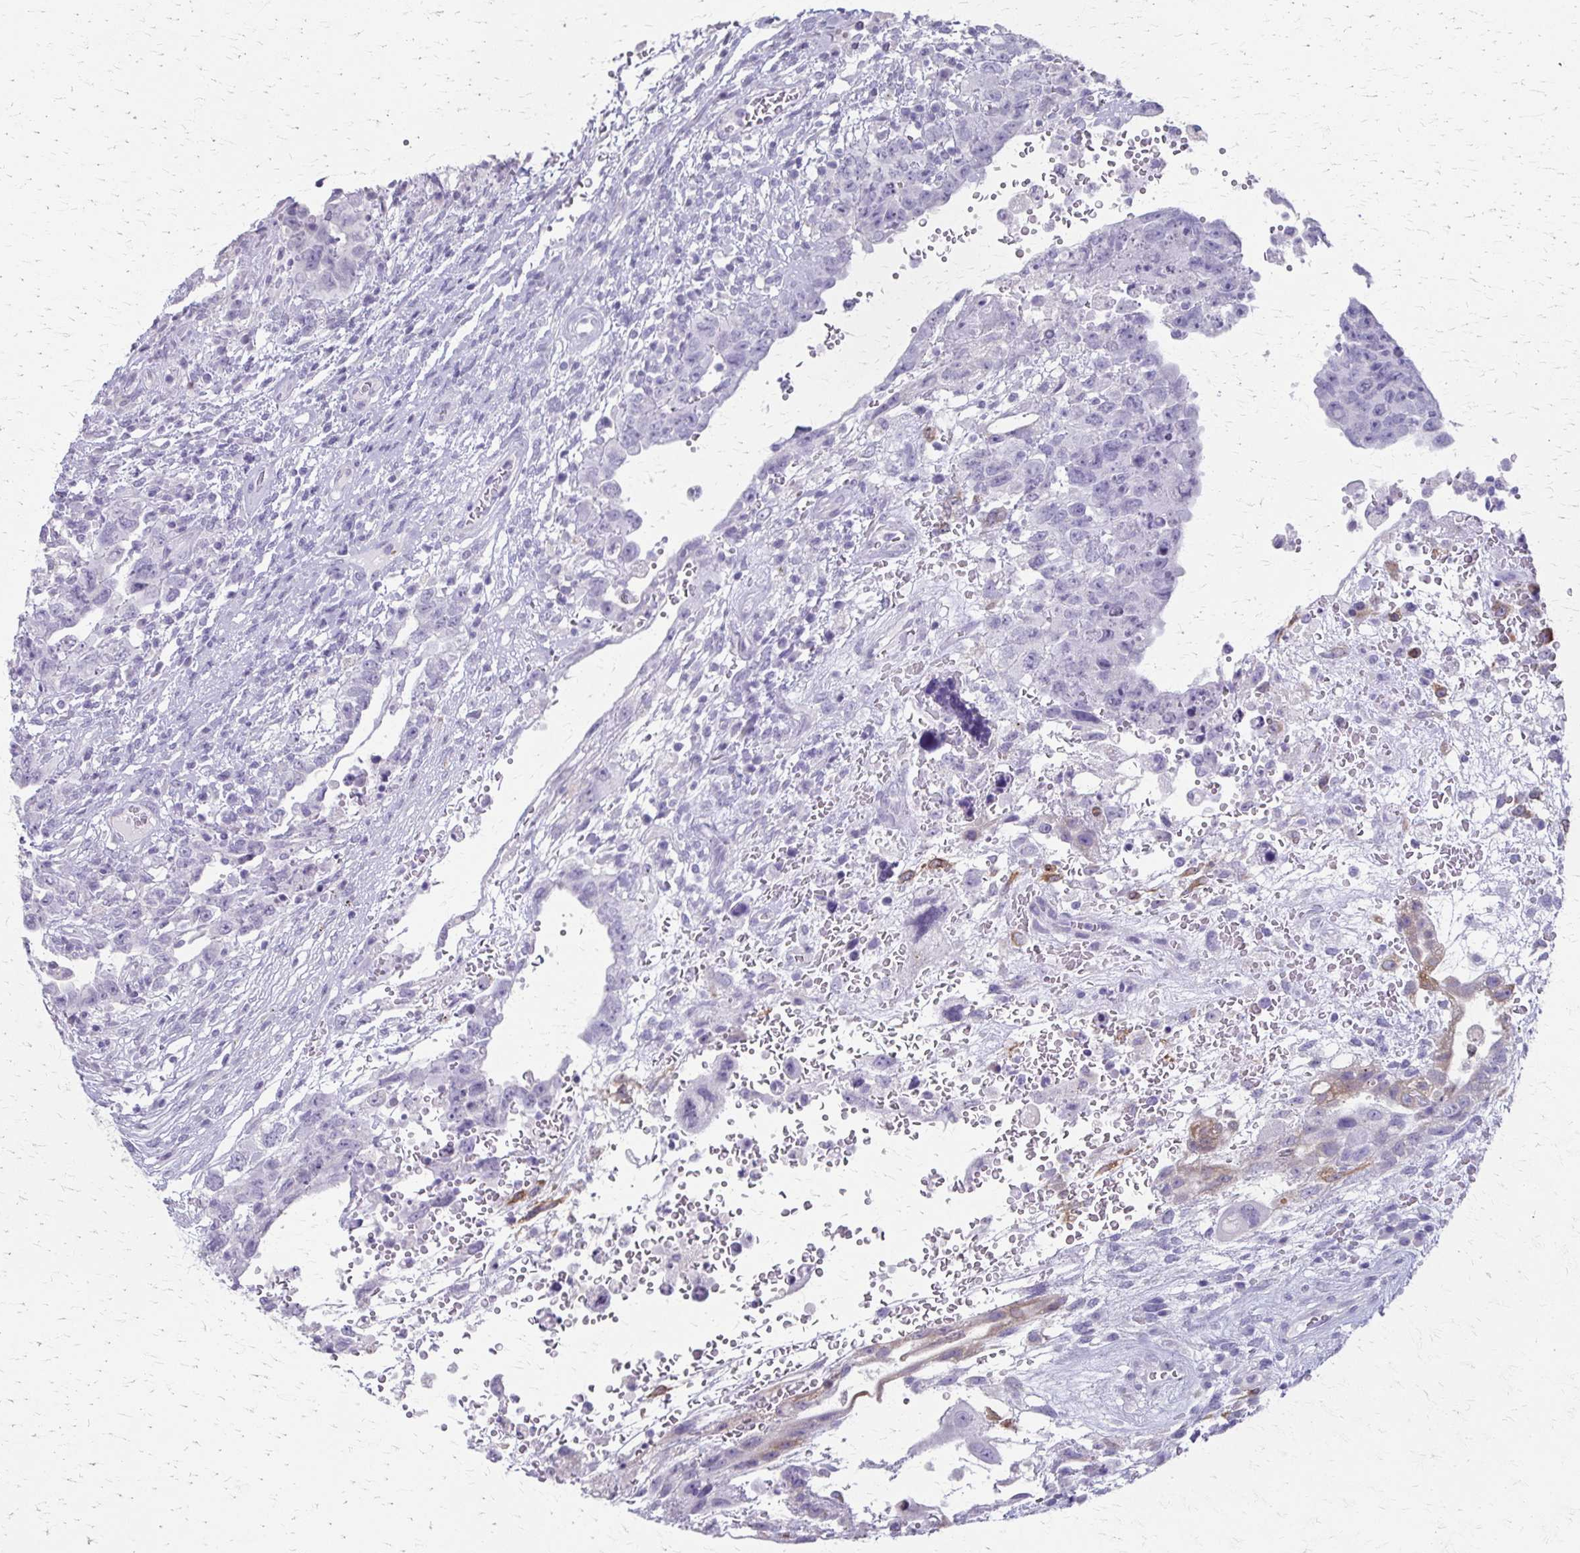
{"staining": {"intensity": "weak", "quantity": "<25%", "location": "cytoplasmic/membranous"}, "tissue": "testis cancer", "cell_type": "Tumor cells", "image_type": "cancer", "snomed": [{"axis": "morphology", "description": "Carcinoma, Embryonal, NOS"}, {"axis": "topography", "description": "Testis"}], "caption": "Immunohistochemistry (IHC) micrograph of human testis cancer (embryonal carcinoma) stained for a protein (brown), which demonstrates no staining in tumor cells.", "gene": "CYB5A", "patient": {"sex": "male", "age": 26}}